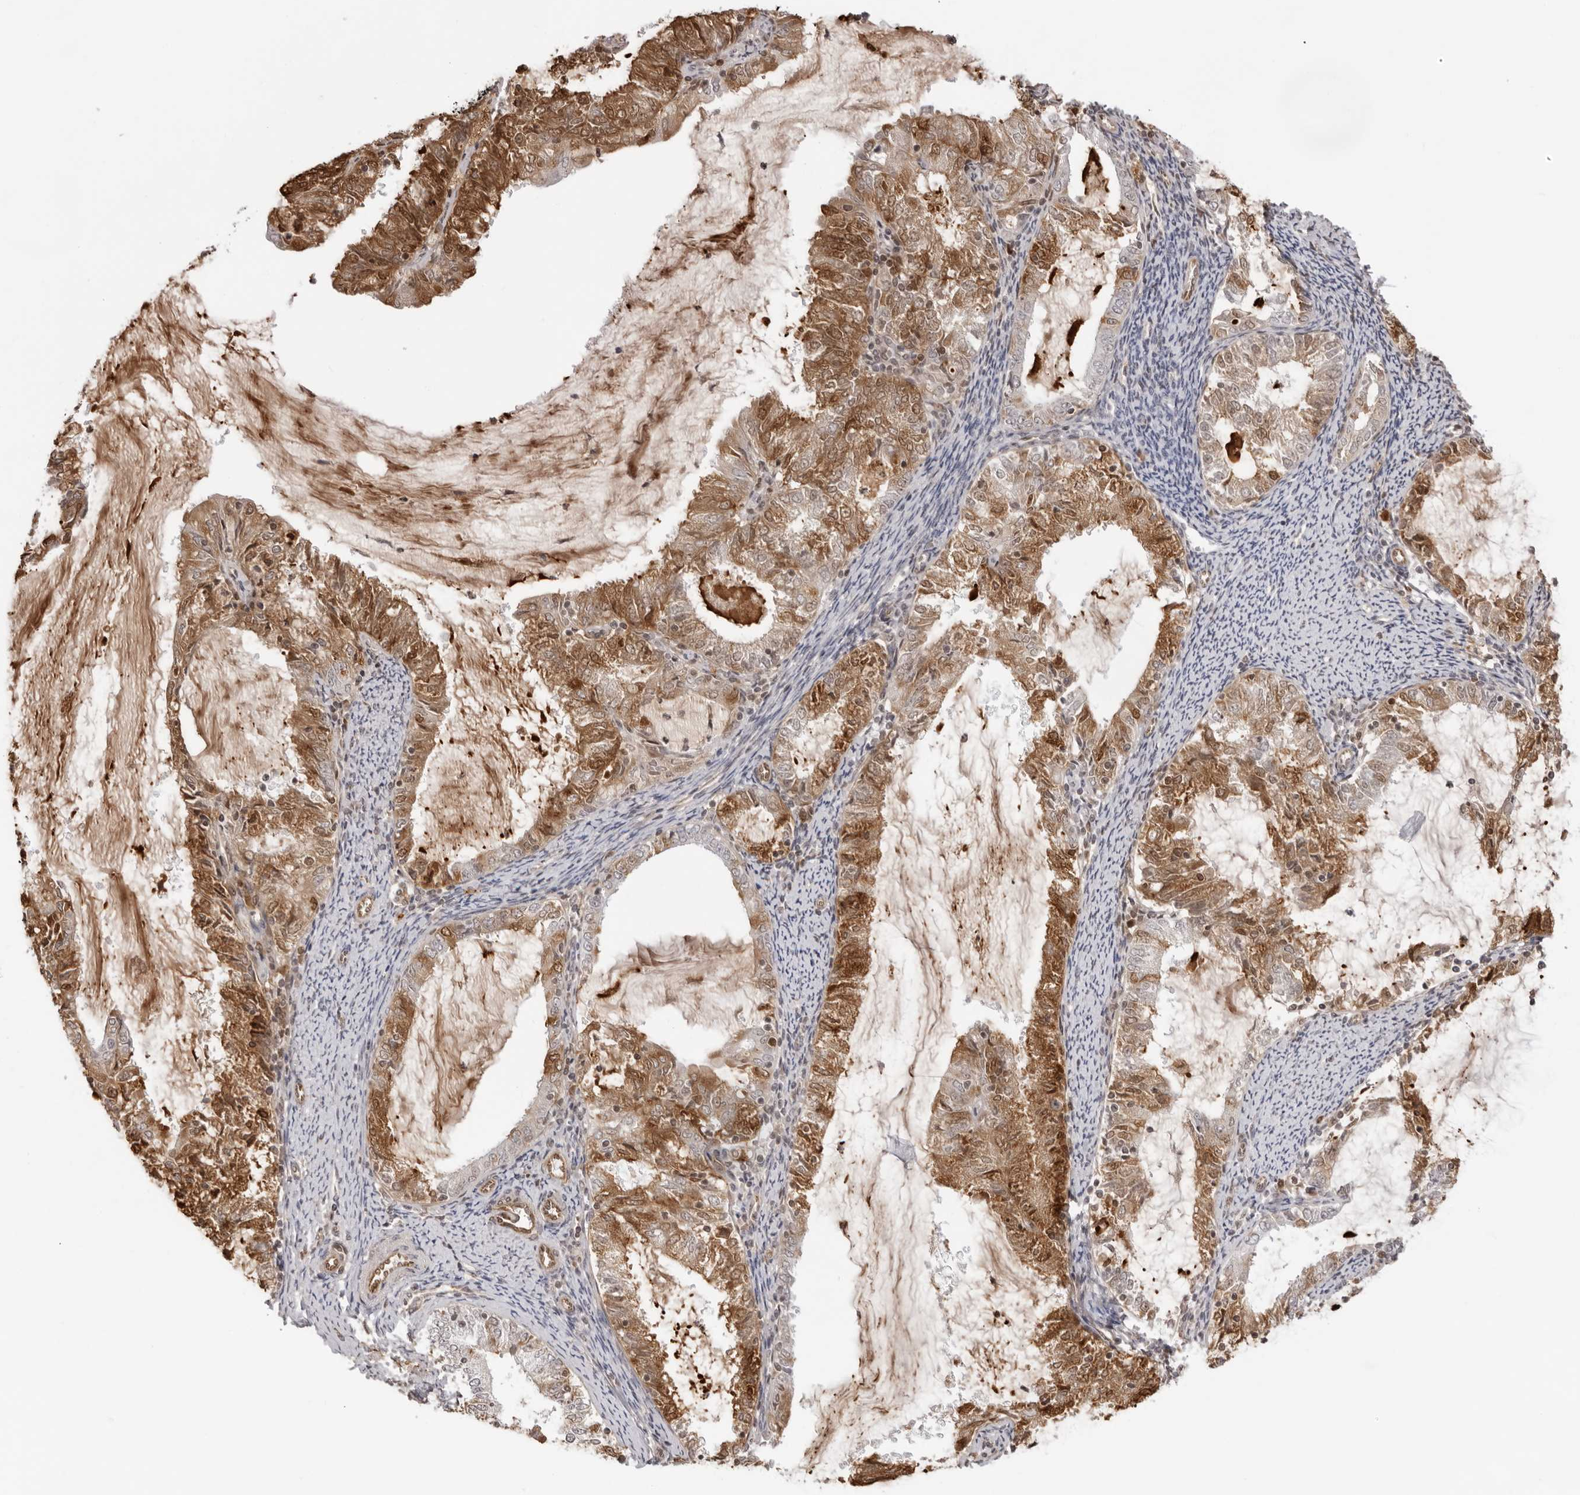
{"staining": {"intensity": "moderate", "quantity": ">75%", "location": "cytoplasmic/membranous,nuclear"}, "tissue": "endometrial cancer", "cell_type": "Tumor cells", "image_type": "cancer", "snomed": [{"axis": "morphology", "description": "Adenocarcinoma, NOS"}, {"axis": "topography", "description": "Endometrium"}], "caption": "Immunohistochemistry (IHC) photomicrograph of human adenocarcinoma (endometrial) stained for a protein (brown), which demonstrates medium levels of moderate cytoplasmic/membranous and nuclear expression in about >75% of tumor cells.", "gene": "DYNLT5", "patient": {"sex": "female", "age": 57}}